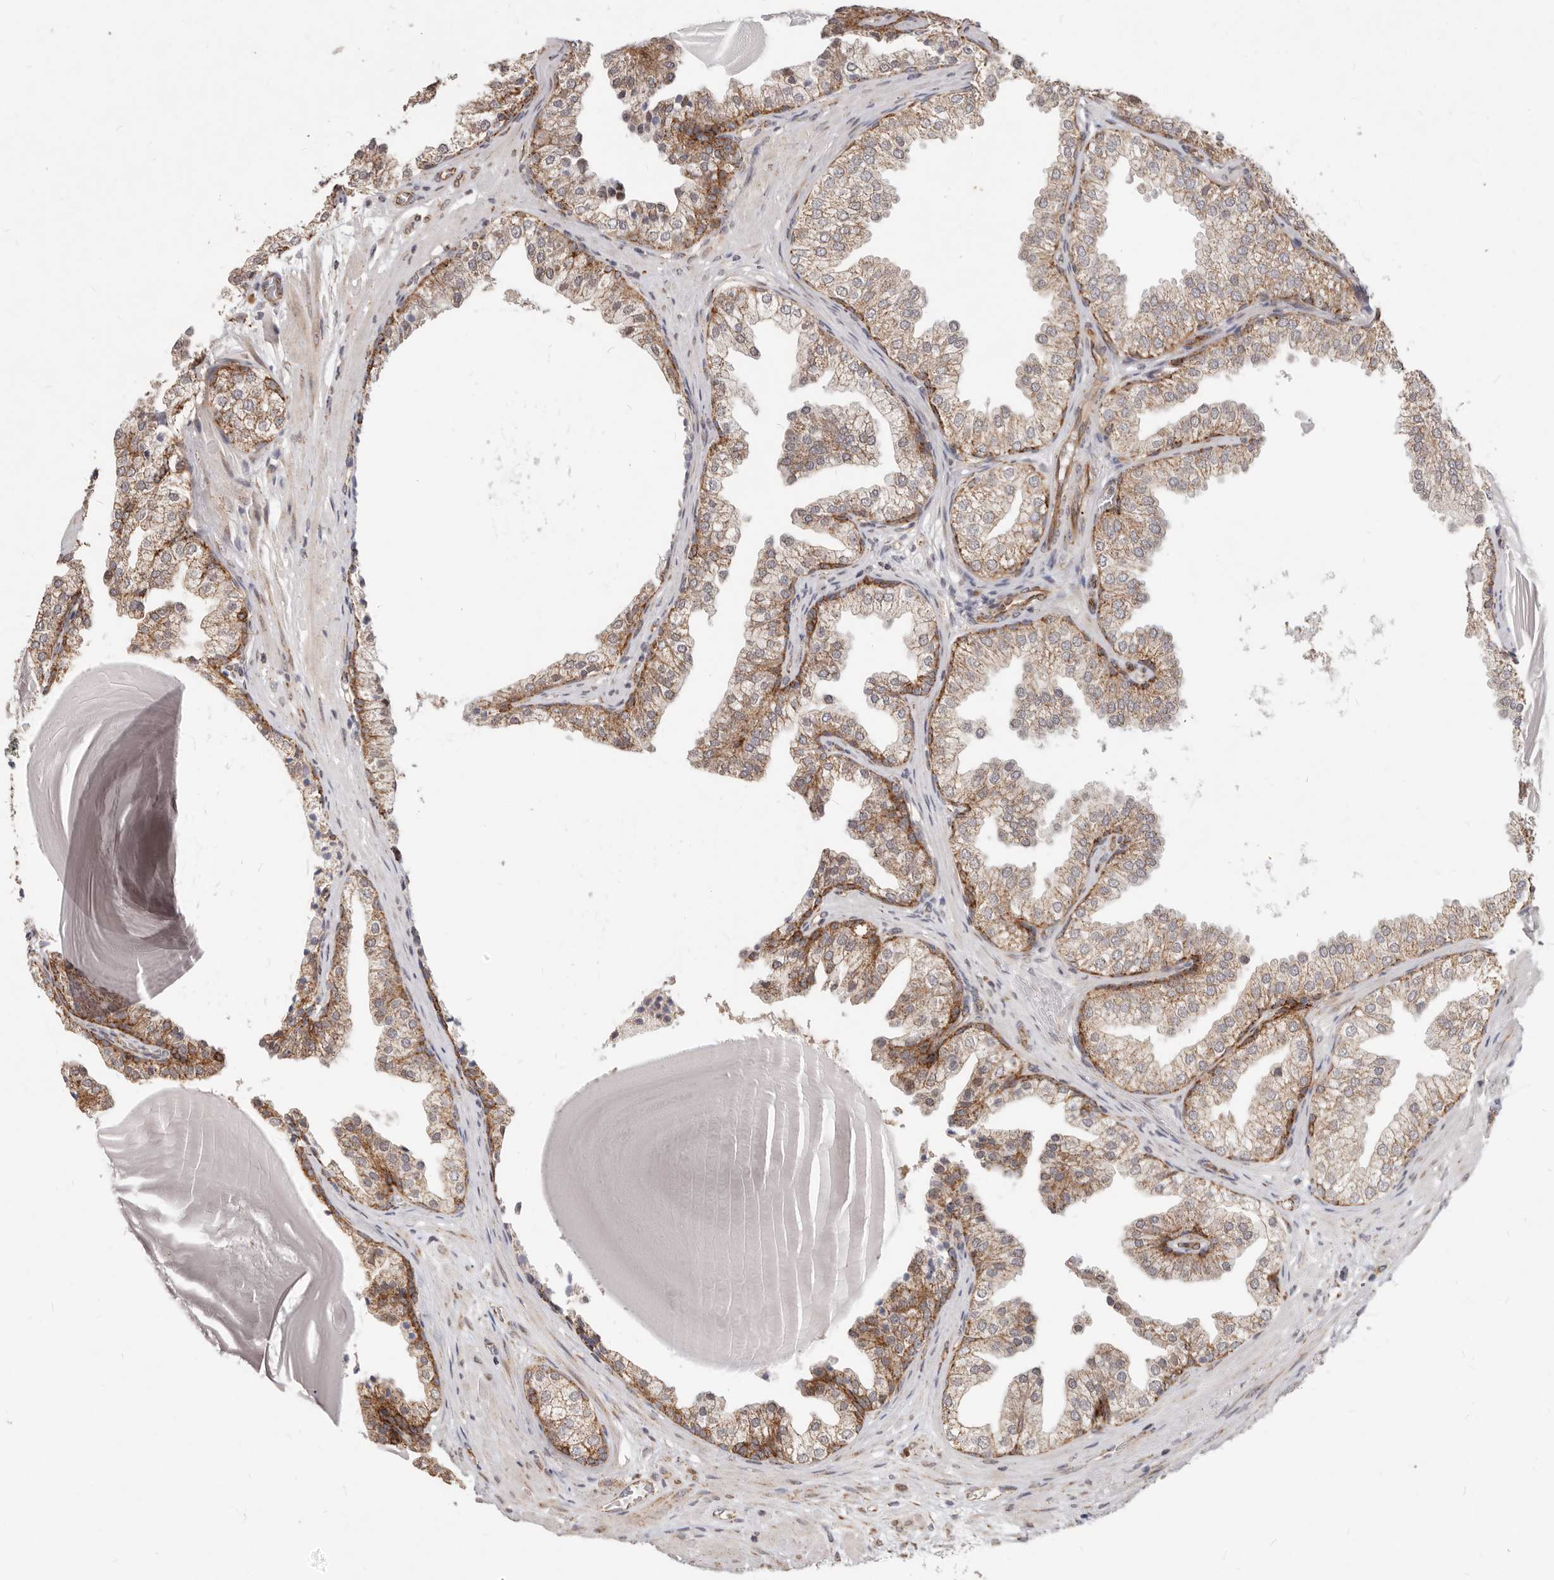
{"staining": {"intensity": "strong", "quantity": "25%-75%", "location": "cytoplasmic/membranous"}, "tissue": "prostate", "cell_type": "Glandular cells", "image_type": "normal", "snomed": [{"axis": "morphology", "description": "Normal tissue, NOS"}, {"axis": "topography", "description": "Prostate"}], "caption": "The micrograph displays a brown stain indicating the presence of a protein in the cytoplasmic/membranous of glandular cells in prostate.", "gene": "USP49", "patient": {"sex": "male", "age": 48}}